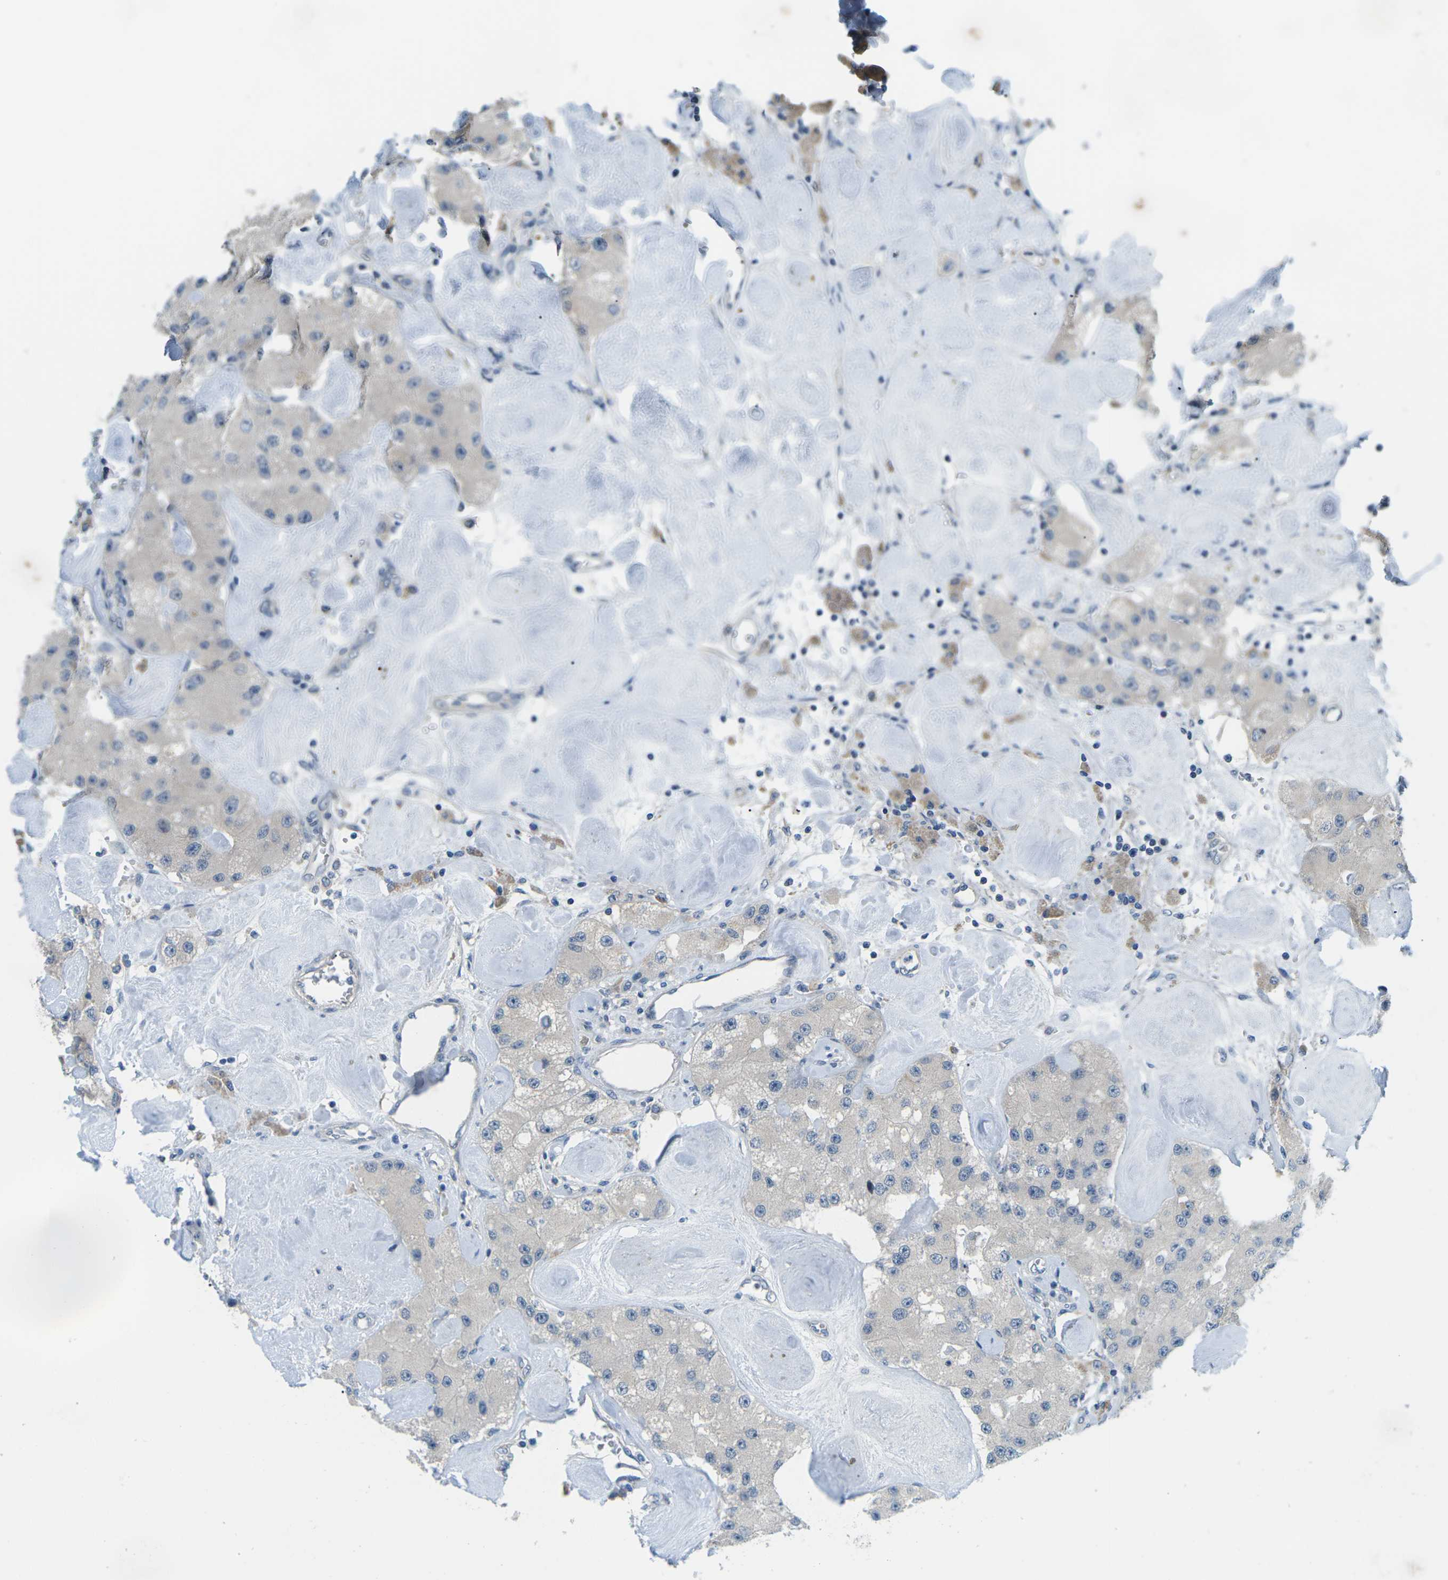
{"staining": {"intensity": "negative", "quantity": "none", "location": "none"}, "tissue": "carcinoid", "cell_type": "Tumor cells", "image_type": "cancer", "snomed": [{"axis": "morphology", "description": "Carcinoid, malignant, NOS"}, {"axis": "topography", "description": "Pancreas"}], "caption": "Histopathology image shows no protein expression in tumor cells of carcinoid tissue.", "gene": "CTNND1", "patient": {"sex": "male", "age": 41}}